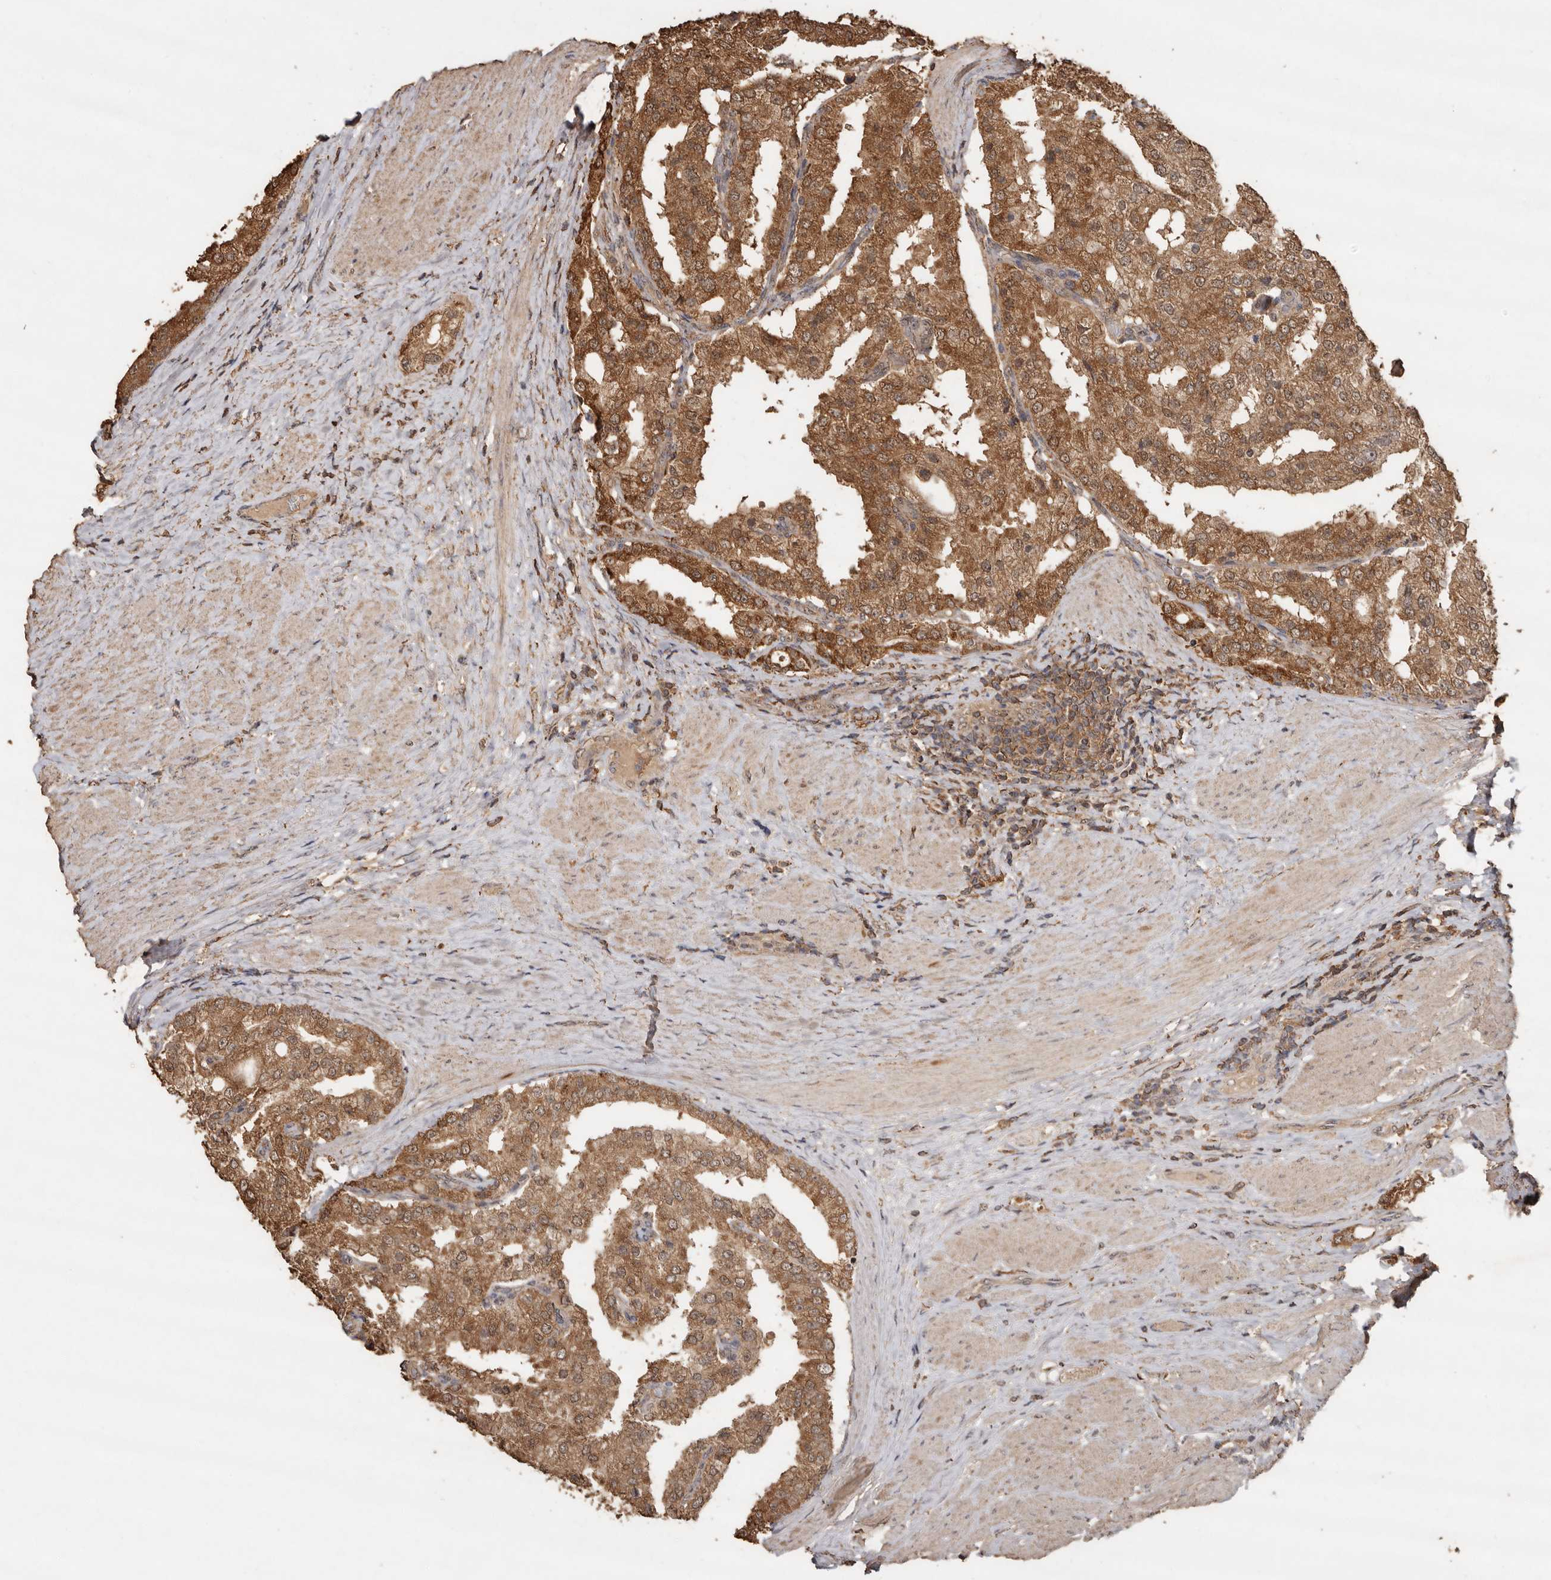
{"staining": {"intensity": "moderate", "quantity": ">75%", "location": "cytoplasmic/membranous,nuclear"}, "tissue": "prostate cancer", "cell_type": "Tumor cells", "image_type": "cancer", "snomed": [{"axis": "morphology", "description": "Adenocarcinoma, High grade"}, {"axis": "topography", "description": "Prostate"}], "caption": "IHC image of prostate cancer (adenocarcinoma (high-grade)) stained for a protein (brown), which reveals medium levels of moderate cytoplasmic/membranous and nuclear positivity in approximately >75% of tumor cells.", "gene": "RWDD1", "patient": {"sex": "male", "age": 50}}